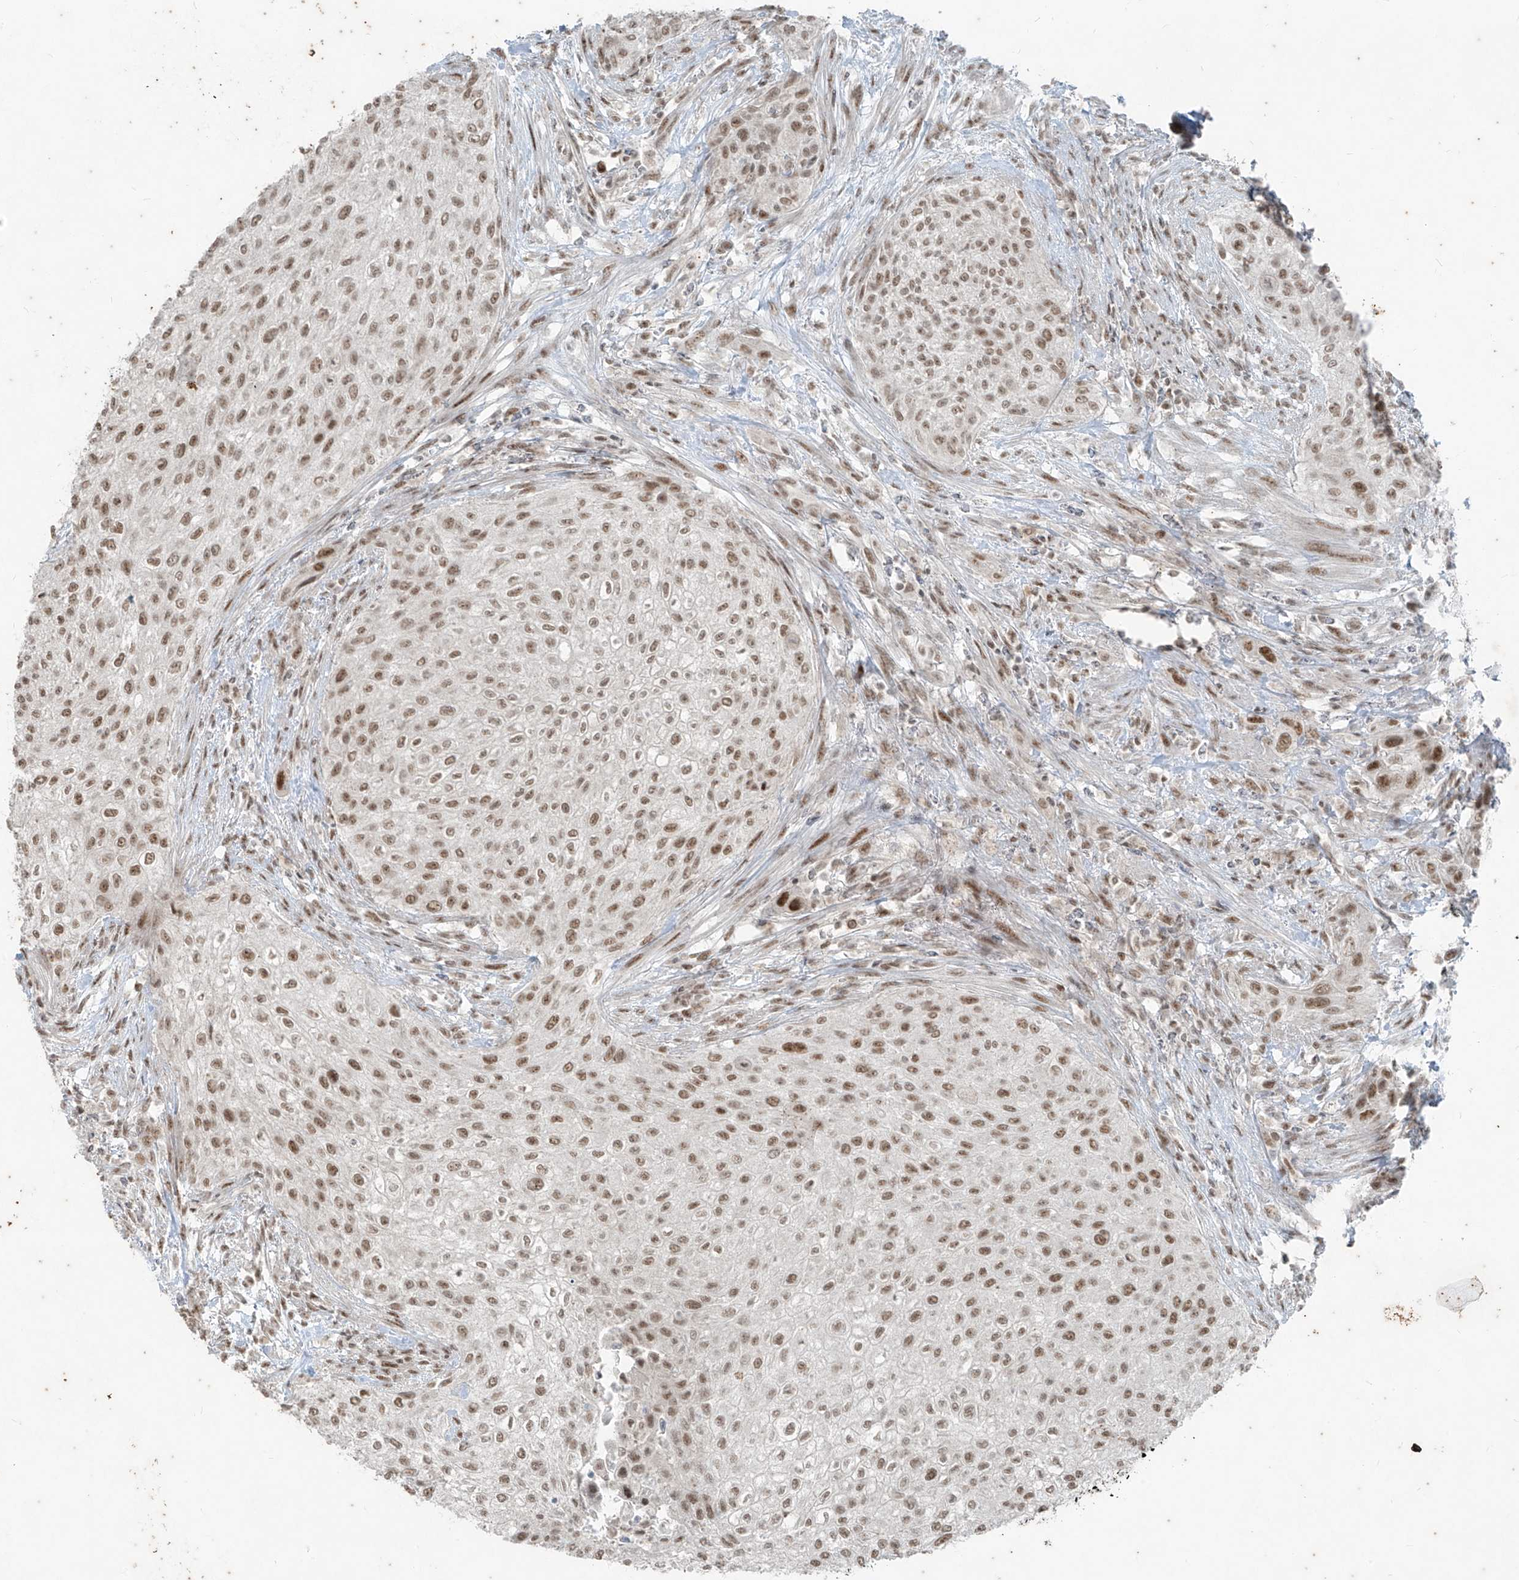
{"staining": {"intensity": "moderate", "quantity": ">75%", "location": "nuclear"}, "tissue": "urothelial cancer", "cell_type": "Tumor cells", "image_type": "cancer", "snomed": [{"axis": "morphology", "description": "Urothelial carcinoma, High grade"}, {"axis": "topography", "description": "Urinary bladder"}], "caption": "Urothelial carcinoma (high-grade) was stained to show a protein in brown. There is medium levels of moderate nuclear expression in about >75% of tumor cells.", "gene": "ZNF354B", "patient": {"sex": "male", "age": 35}}